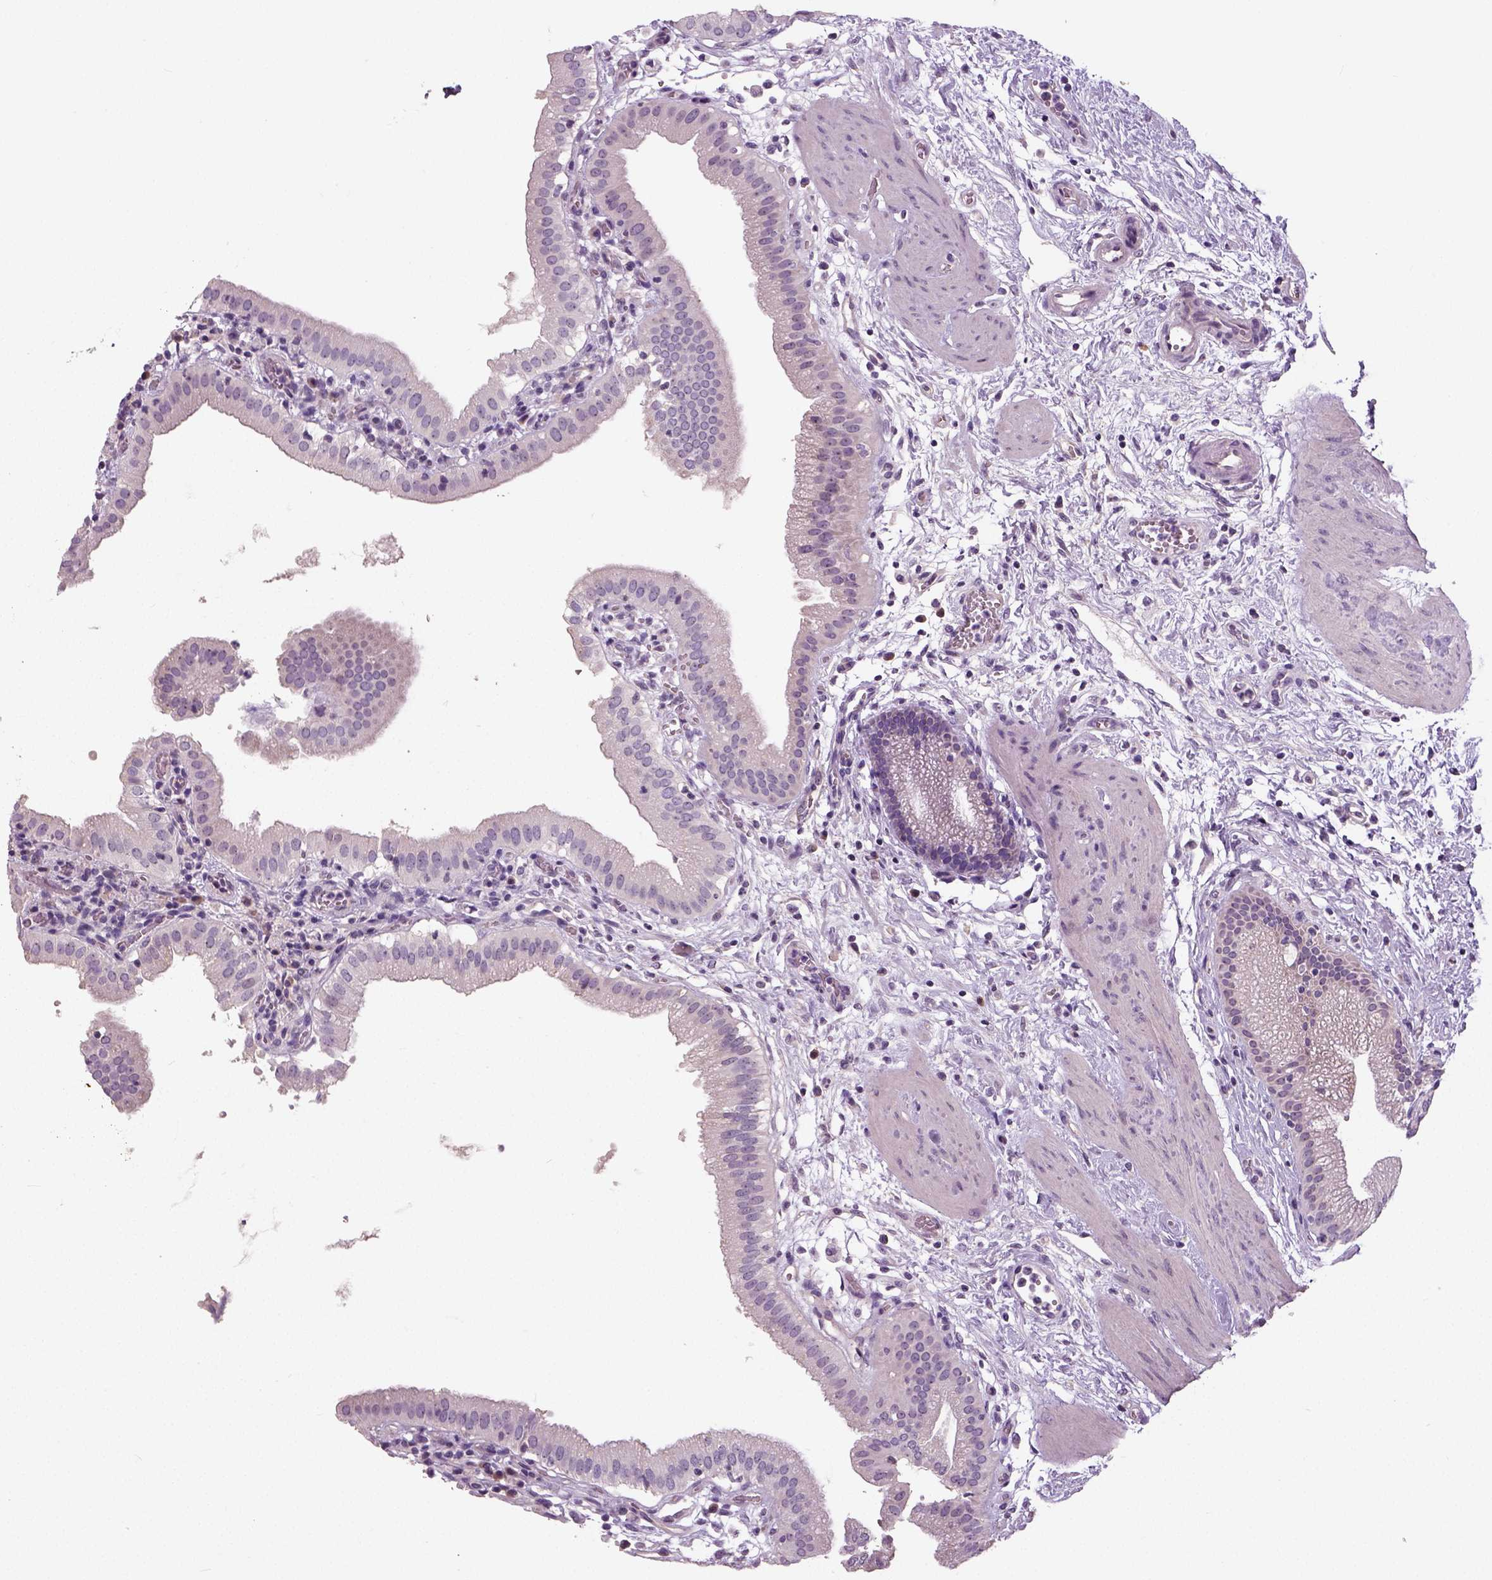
{"staining": {"intensity": "negative", "quantity": "none", "location": "none"}, "tissue": "gallbladder", "cell_type": "Glandular cells", "image_type": "normal", "snomed": [{"axis": "morphology", "description": "Normal tissue, NOS"}, {"axis": "topography", "description": "Gallbladder"}], "caption": "This histopathology image is of unremarkable gallbladder stained with IHC to label a protein in brown with the nuclei are counter-stained blue. There is no staining in glandular cells.", "gene": "NECAB1", "patient": {"sex": "female", "age": 65}}